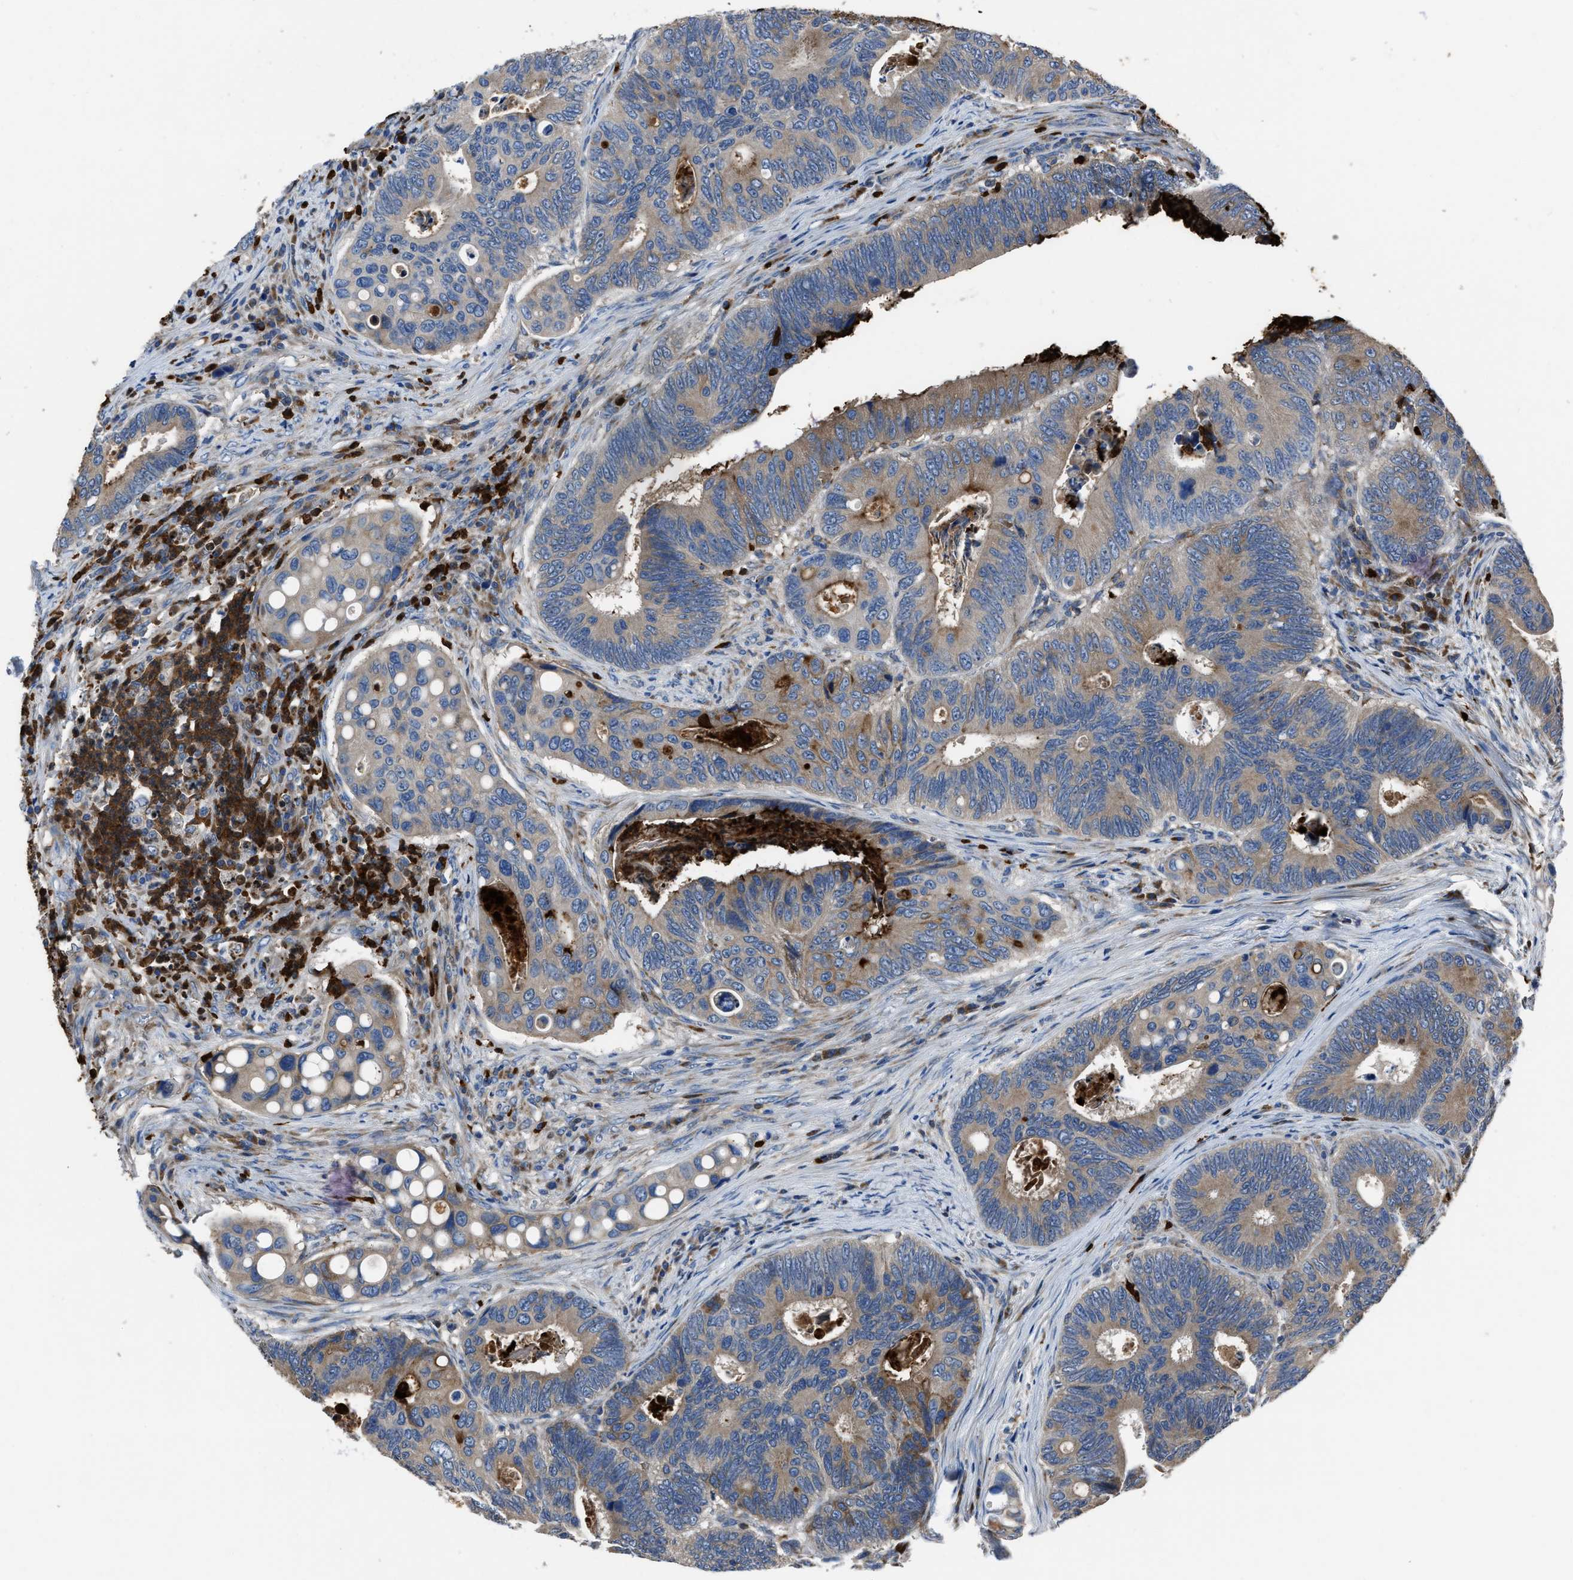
{"staining": {"intensity": "weak", "quantity": ">75%", "location": "cytoplasmic/membranous"}, "tissue": "colorectal cancer", "cell_type": "Tumor cells", "image_type": "cancer", "snomed": [{"axis": "morphology", "description": "Inflammation, NOS"}, {"axis": "morphology", "description": "Adenocarcinoma, NOS"}, {"axis": "topography", "description": "Colon"}], "caption": "There is low levels of weak cytoplasmic/membranous staining in tumor cells of adenocarcinoma (colorectal), as demonstrated by immunohistochemical staining (brown color).", "gene": "ANGPT1", "patient": {"sex": "male", "age": 72}}